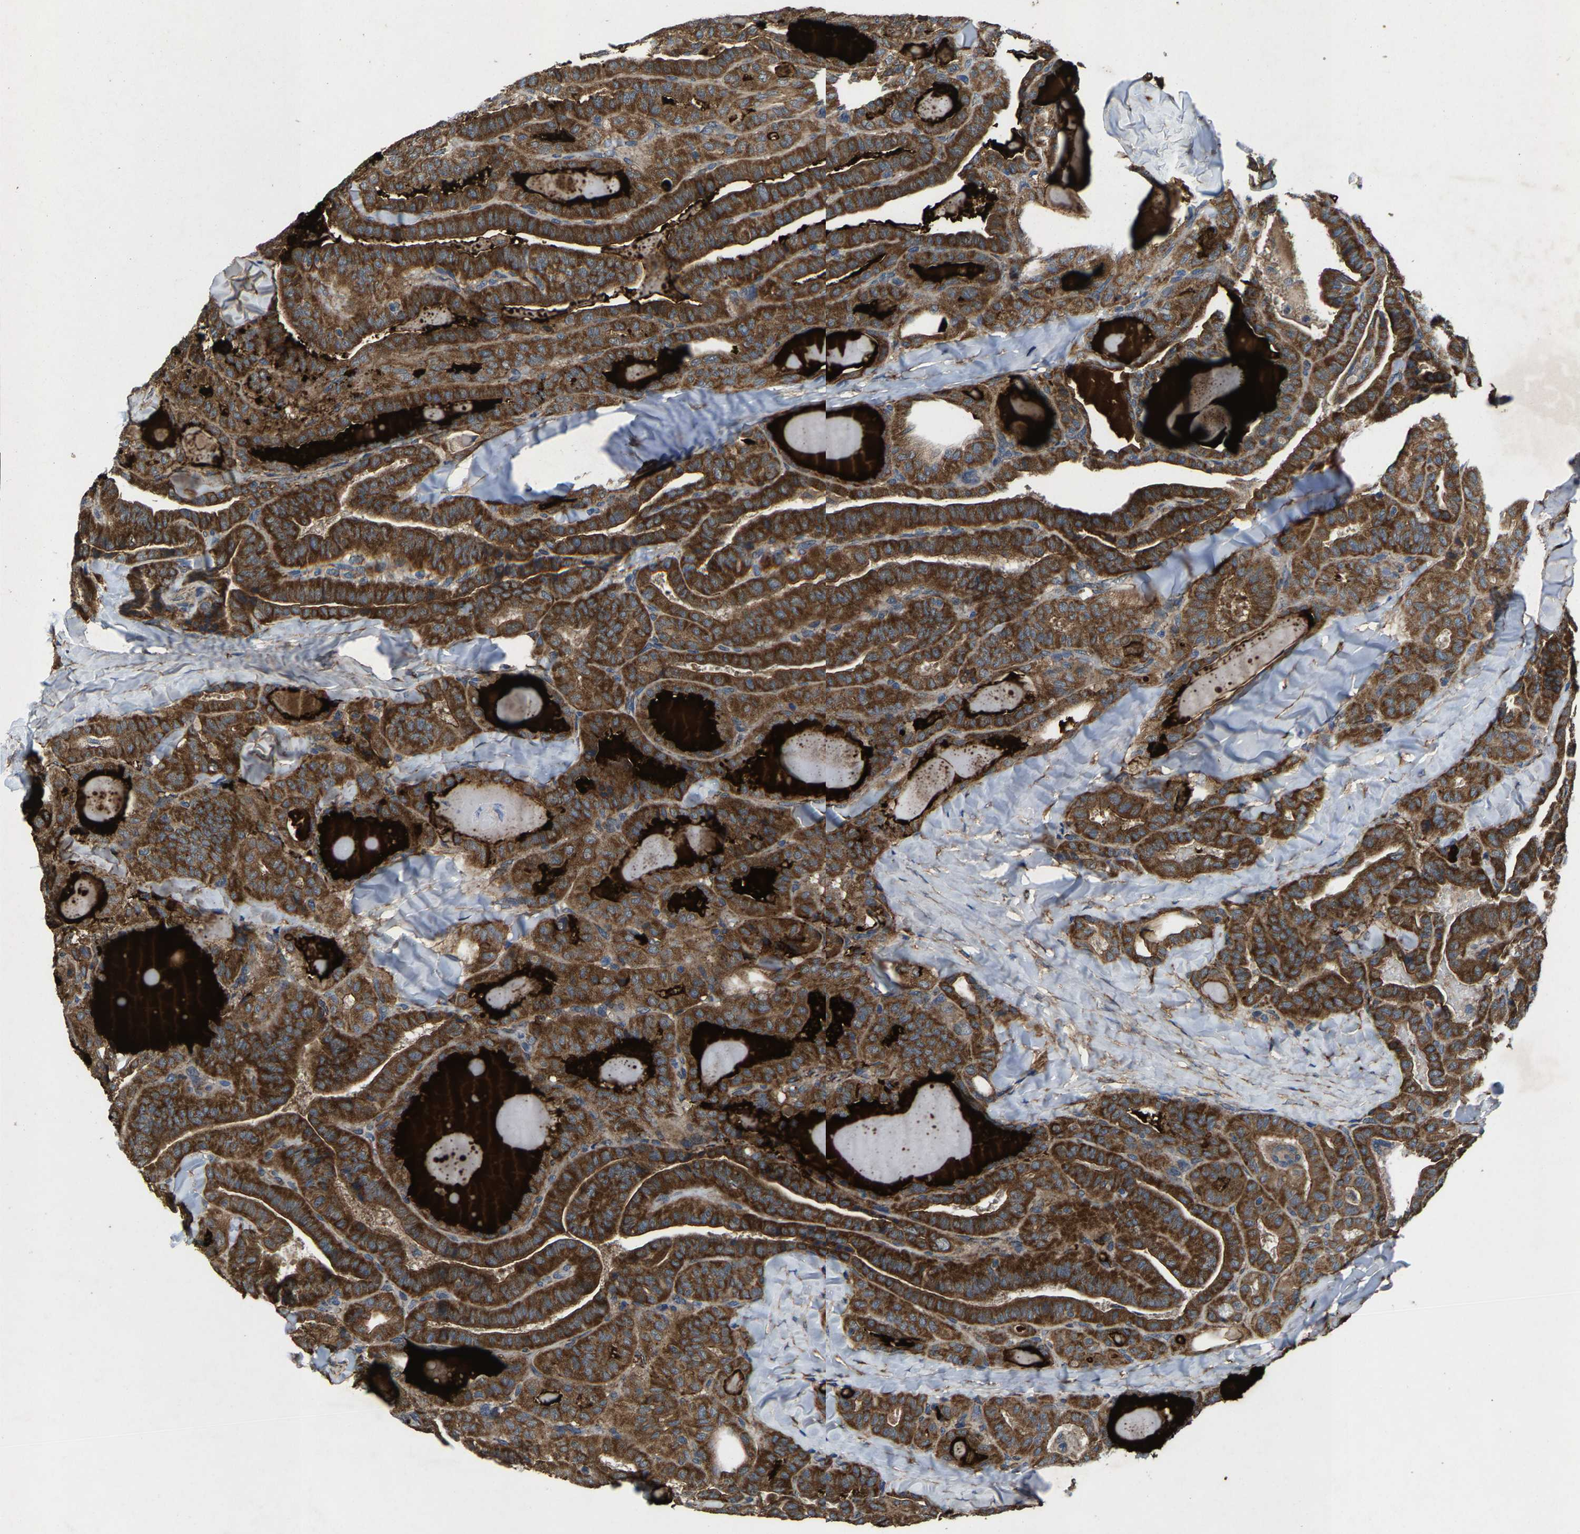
{"staining": {"intensity": "strong", "quantity": ">75%", "location": "cytoplasmic/membranous"}, "tissue": "thyroid cancer", "cell_type": "Tumor cells", "image_type": "cancer", "snomed": [{"axis": "morphology", "description": "Papillary adenocarcinoma, NOS"}, {"axis": "topography", "description": "Thyroid gland"}], "caption": "Immunohistochemical staining of human thyroid papillary adenocarcinoma displays strong cytoplasmic/membranous protein expression in about >75% of tumor cells.", "gene": "PDP1", "patient": {"sex": "male", "age": 77}}